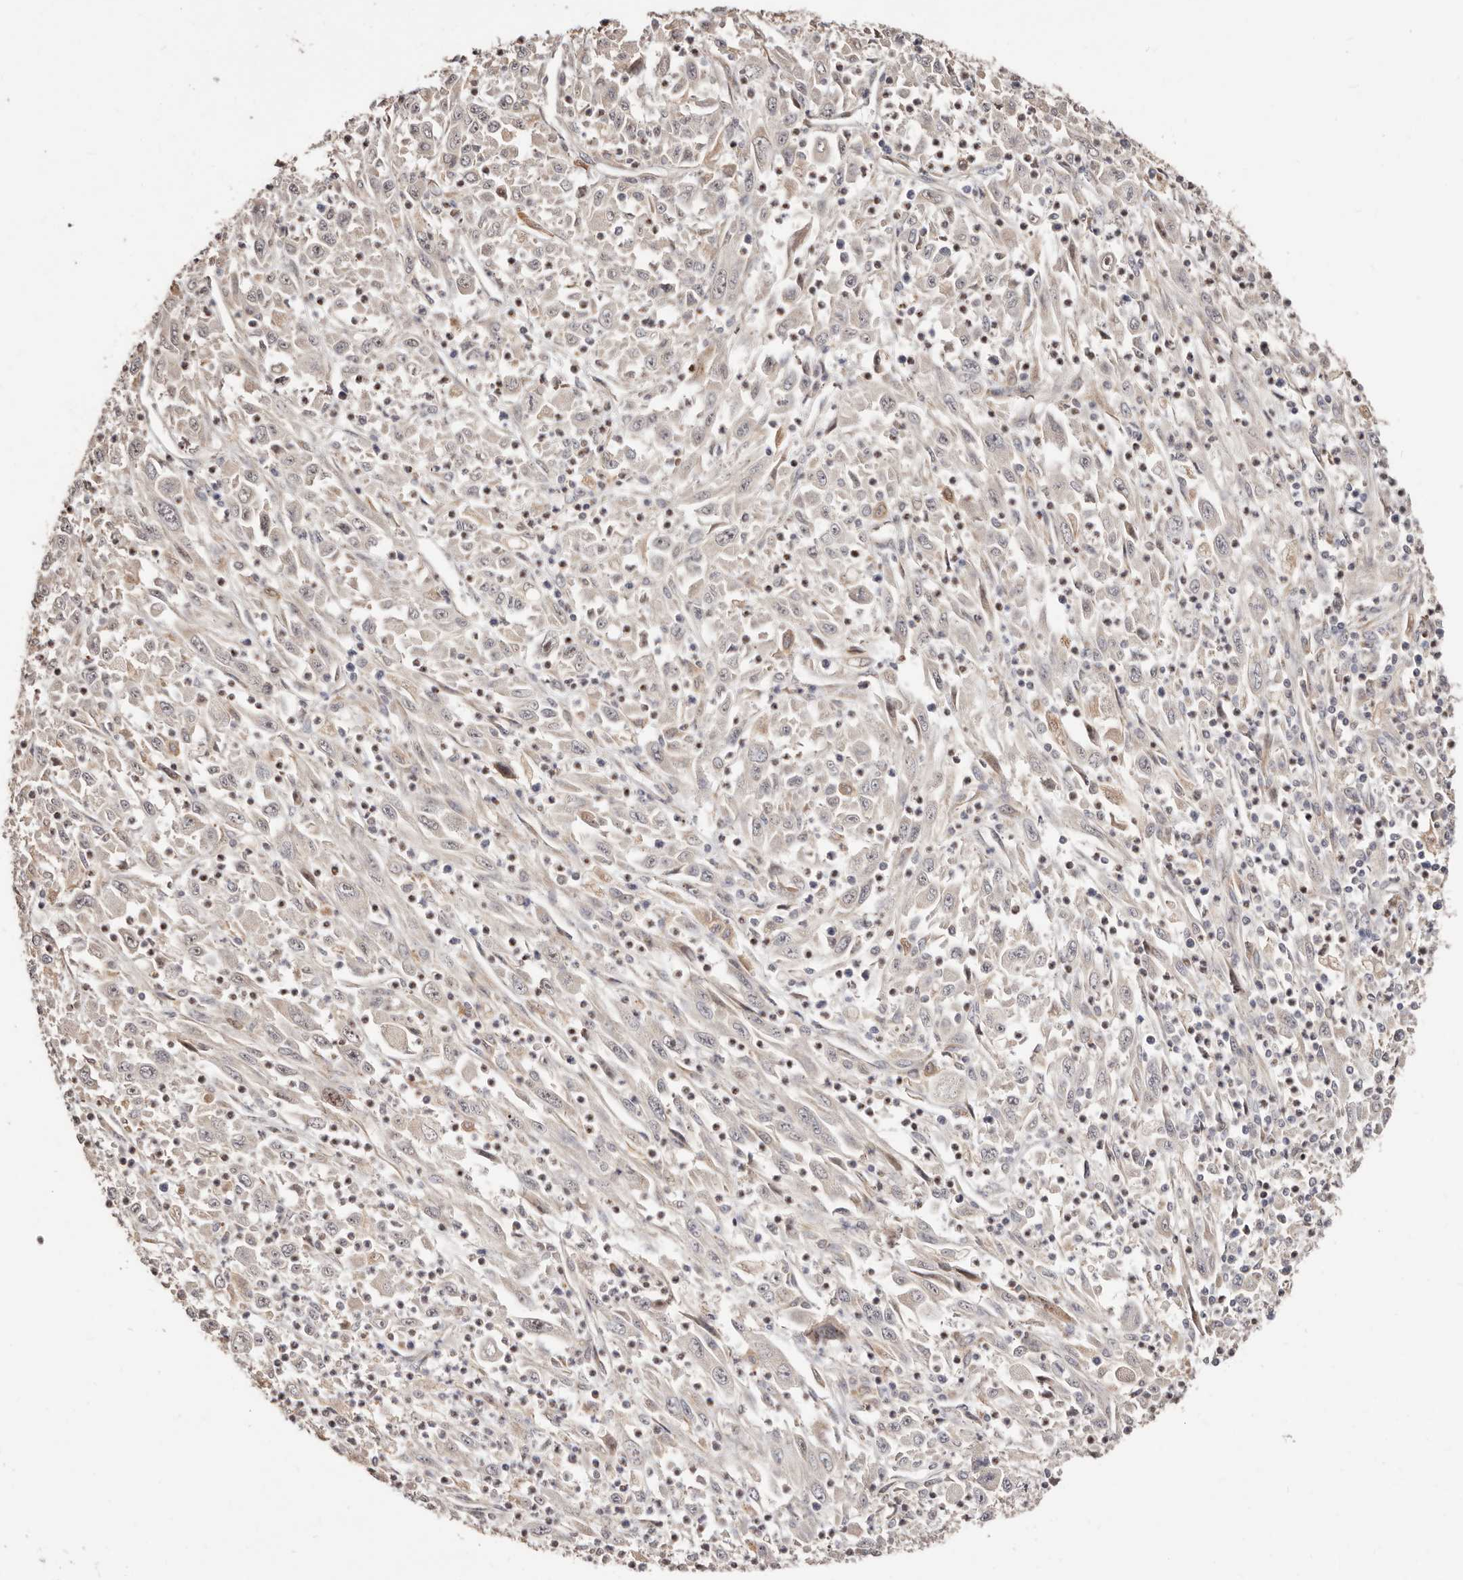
{"staining": {"intensity": "negative", "quantity": "none", "location": "none"}, "tissue": "melanoma", "cell_type": "Tumor cells", "image_type": "cancer", "snomed": [{"axis": "morphology", "description": "Malignant melanoma, Metastatic site"}, {"axis": "topography", "description": "Skin"}], "caption": "Malignant melanoma (metastatic site) was stained to show a protein in brown. There is no significant expression in tumor cells.", "gene": "APOL6", "patient": {"sex": "female", "age": 56}}